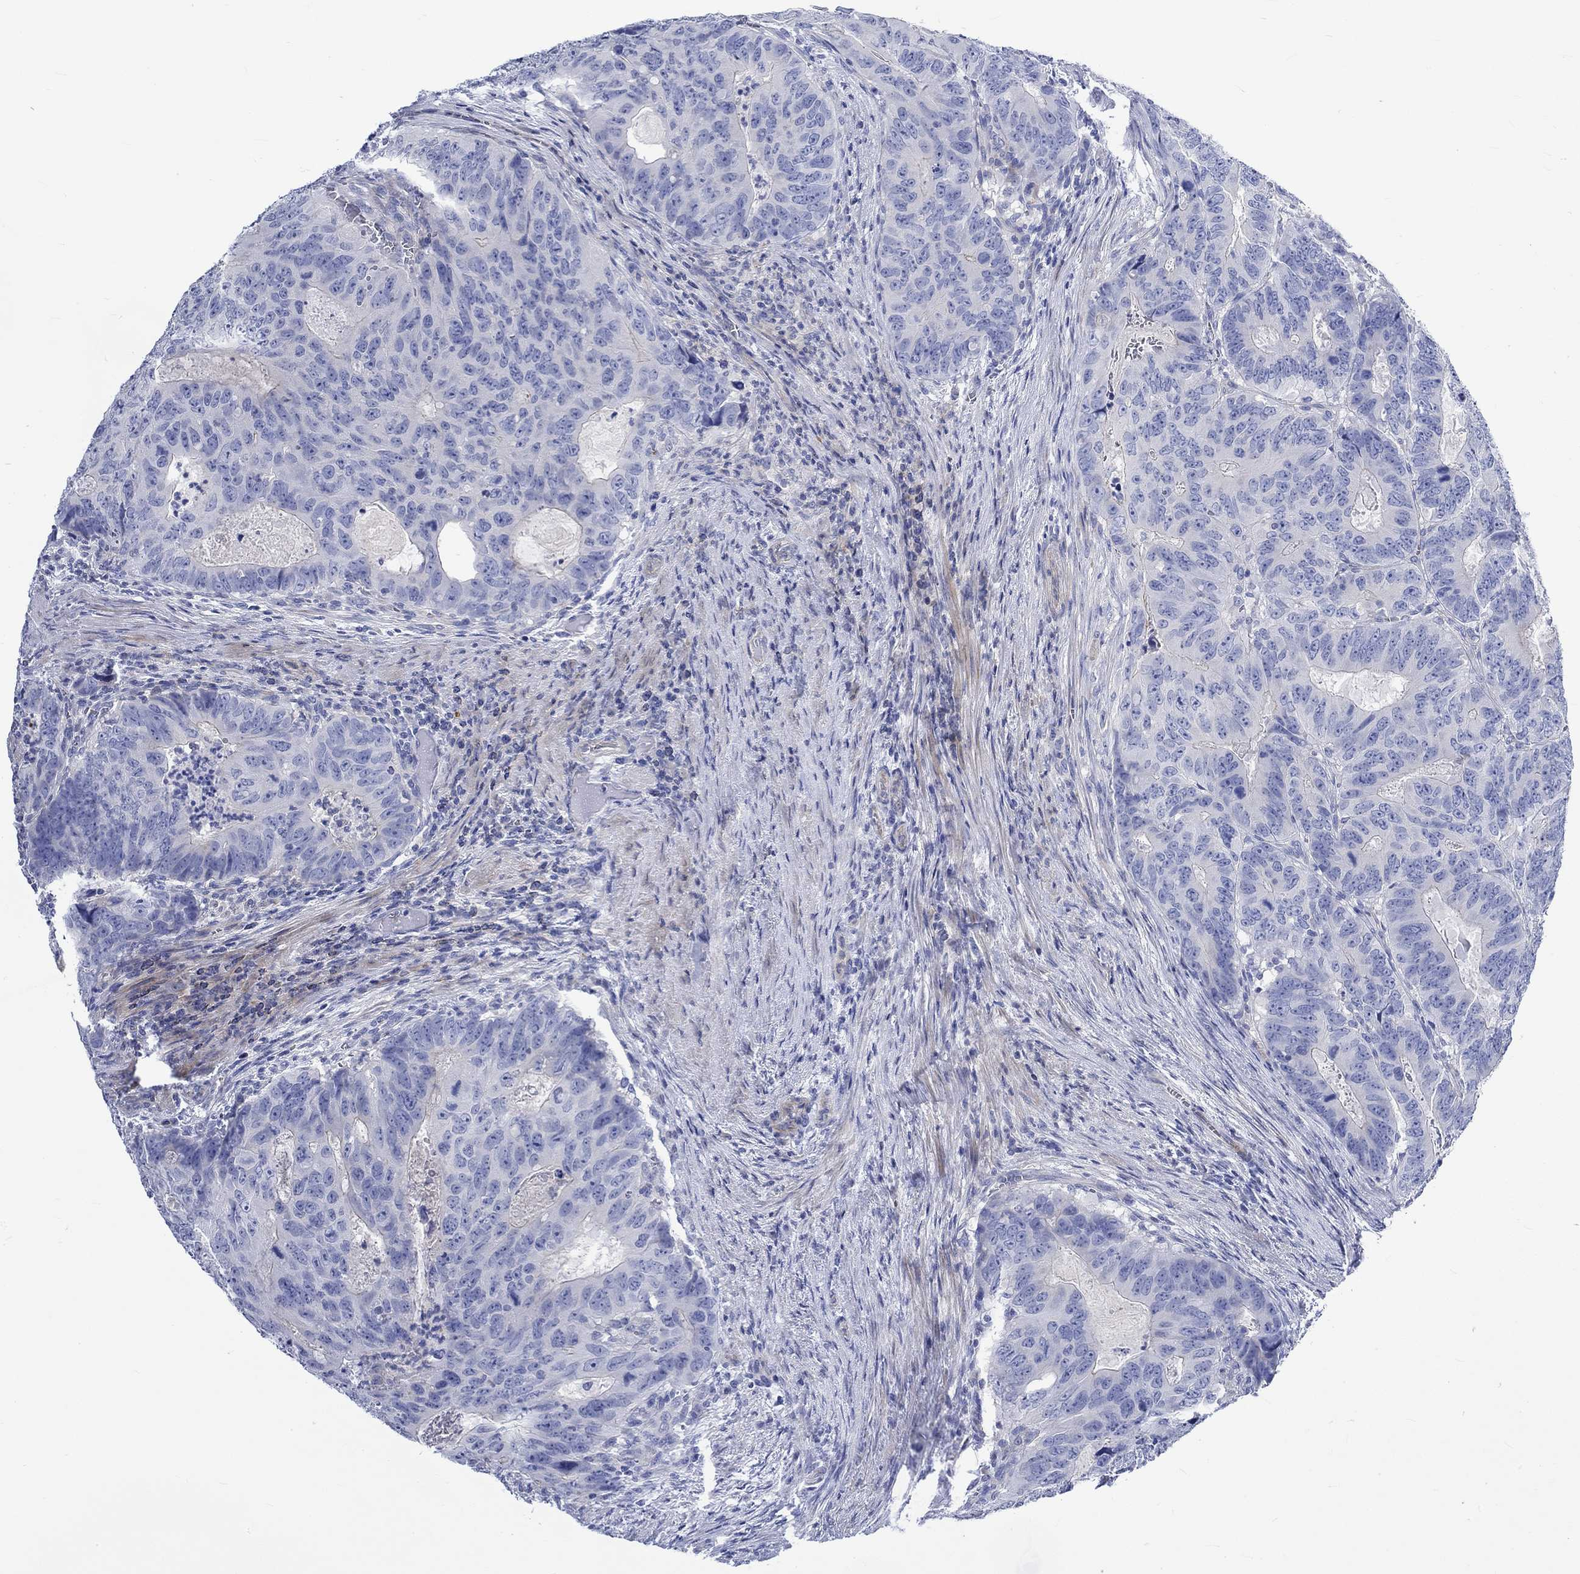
{"staining": {"intensity": "negative", "quantity": "none", "location": "none"}, "tissue": "colorectal cancer", "cell_type": "Tumor cells", "image_type": "cancer", "snomed": [{"axis": "morphology", "description": "Adenocarcinoma, NOS"}, {"axis": "topography", "description": "Colon"}], "caption": "A high-resolution image shows immunohistochemistry staining of adenocarcinoma (colorectal), which shows no significant expression in tumor cells.", "gene": "NRIP3", "patient": {"sex": "male", "age": 79}}